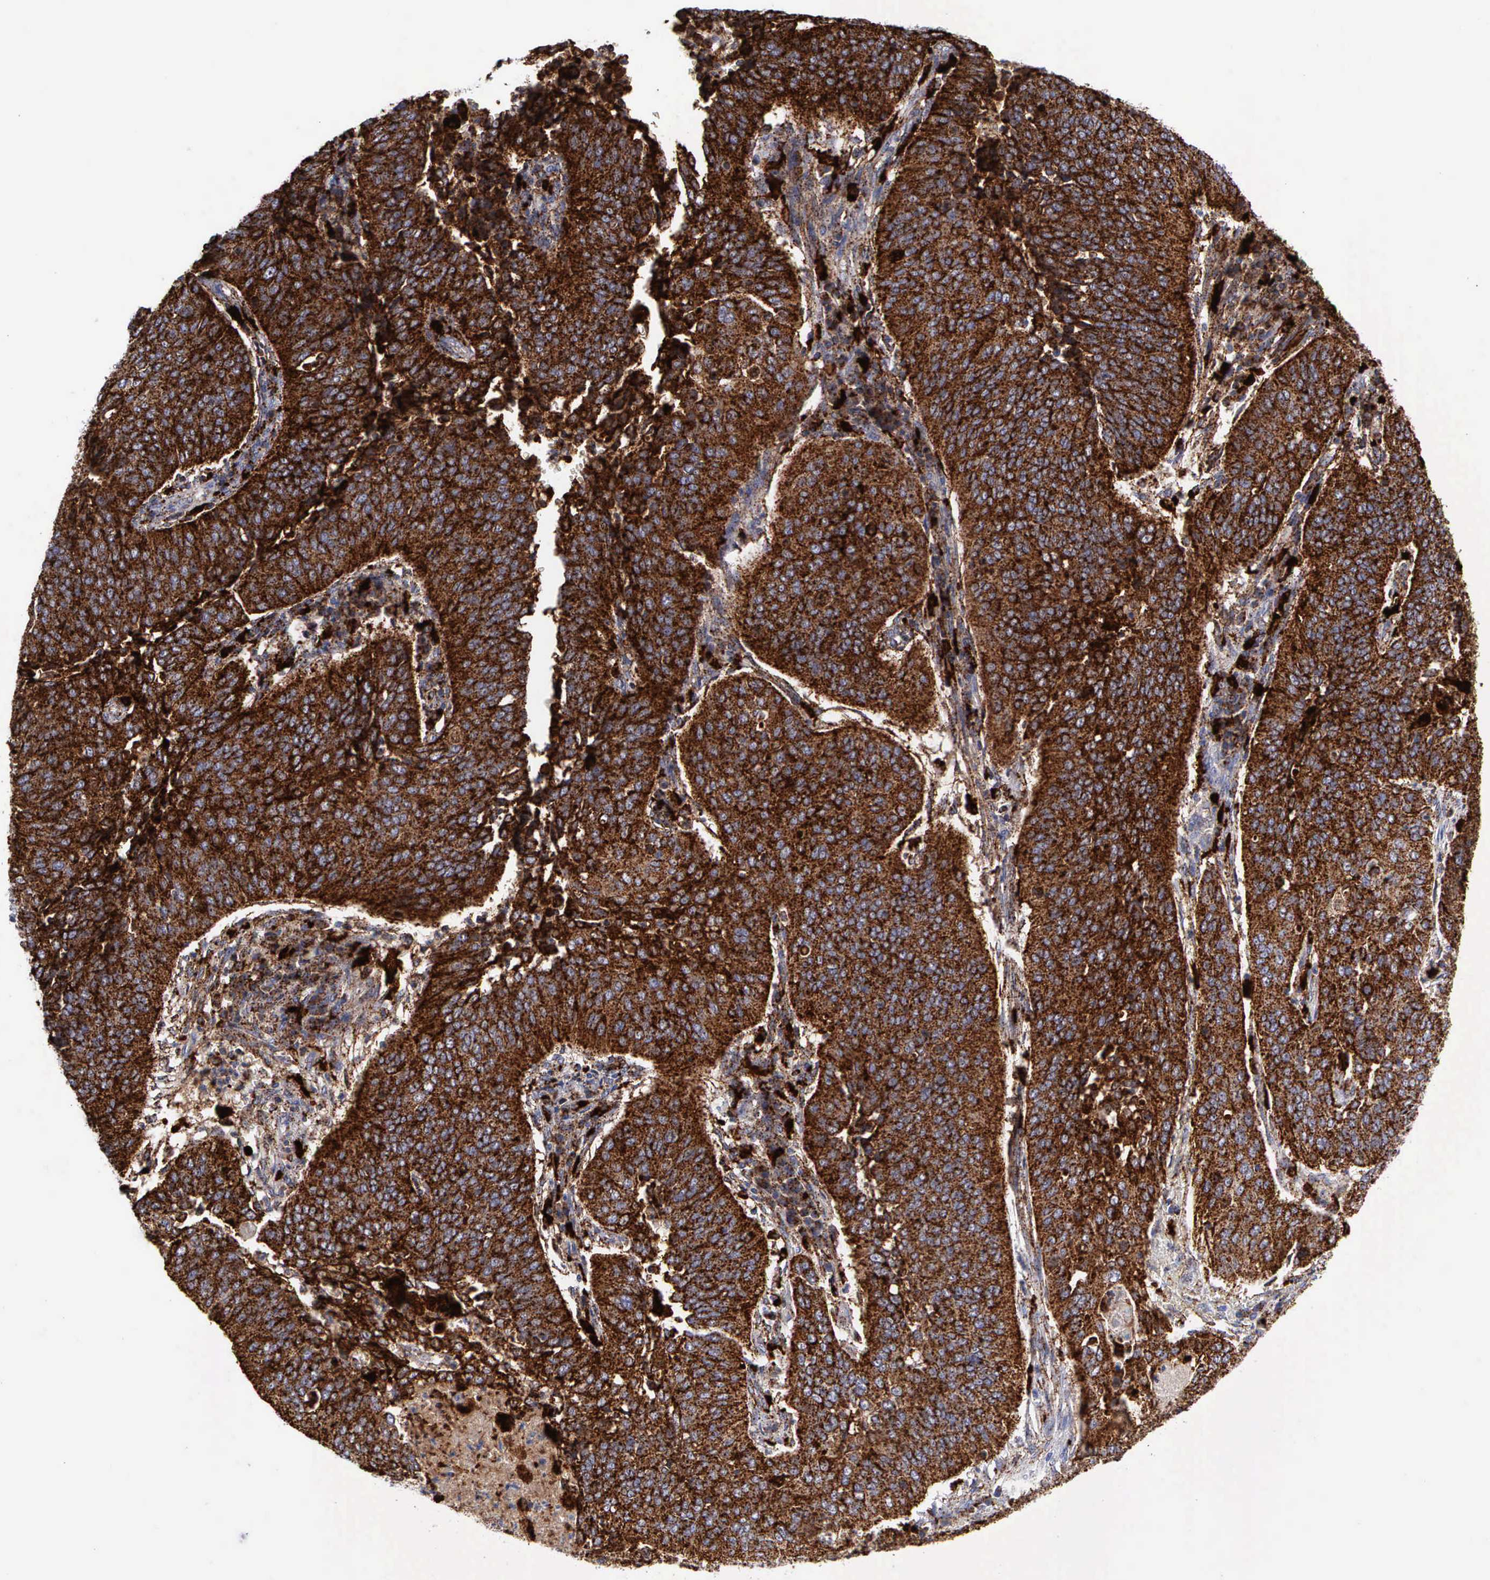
{"staining": {"intensity": "strong", "quantity": ">75%", "location": "cytoplasmic/membranous"}, "tissue": "cervical cancer", "cell_type": "Tumor cells", "image_type": "cancer", "snomed": [{"axis": "morphology", "description": "Squamous cell carcinoma, NOS"}, {"axis": "topography", "description": "Cervix"}], "caption": "Tumor cells display high levels of strong cytoplasmic/membranous expression in approximately >75% of cells in cervical cancer.", "gene": "CTSH", "patient": {"sex": "female", "age": 39}}